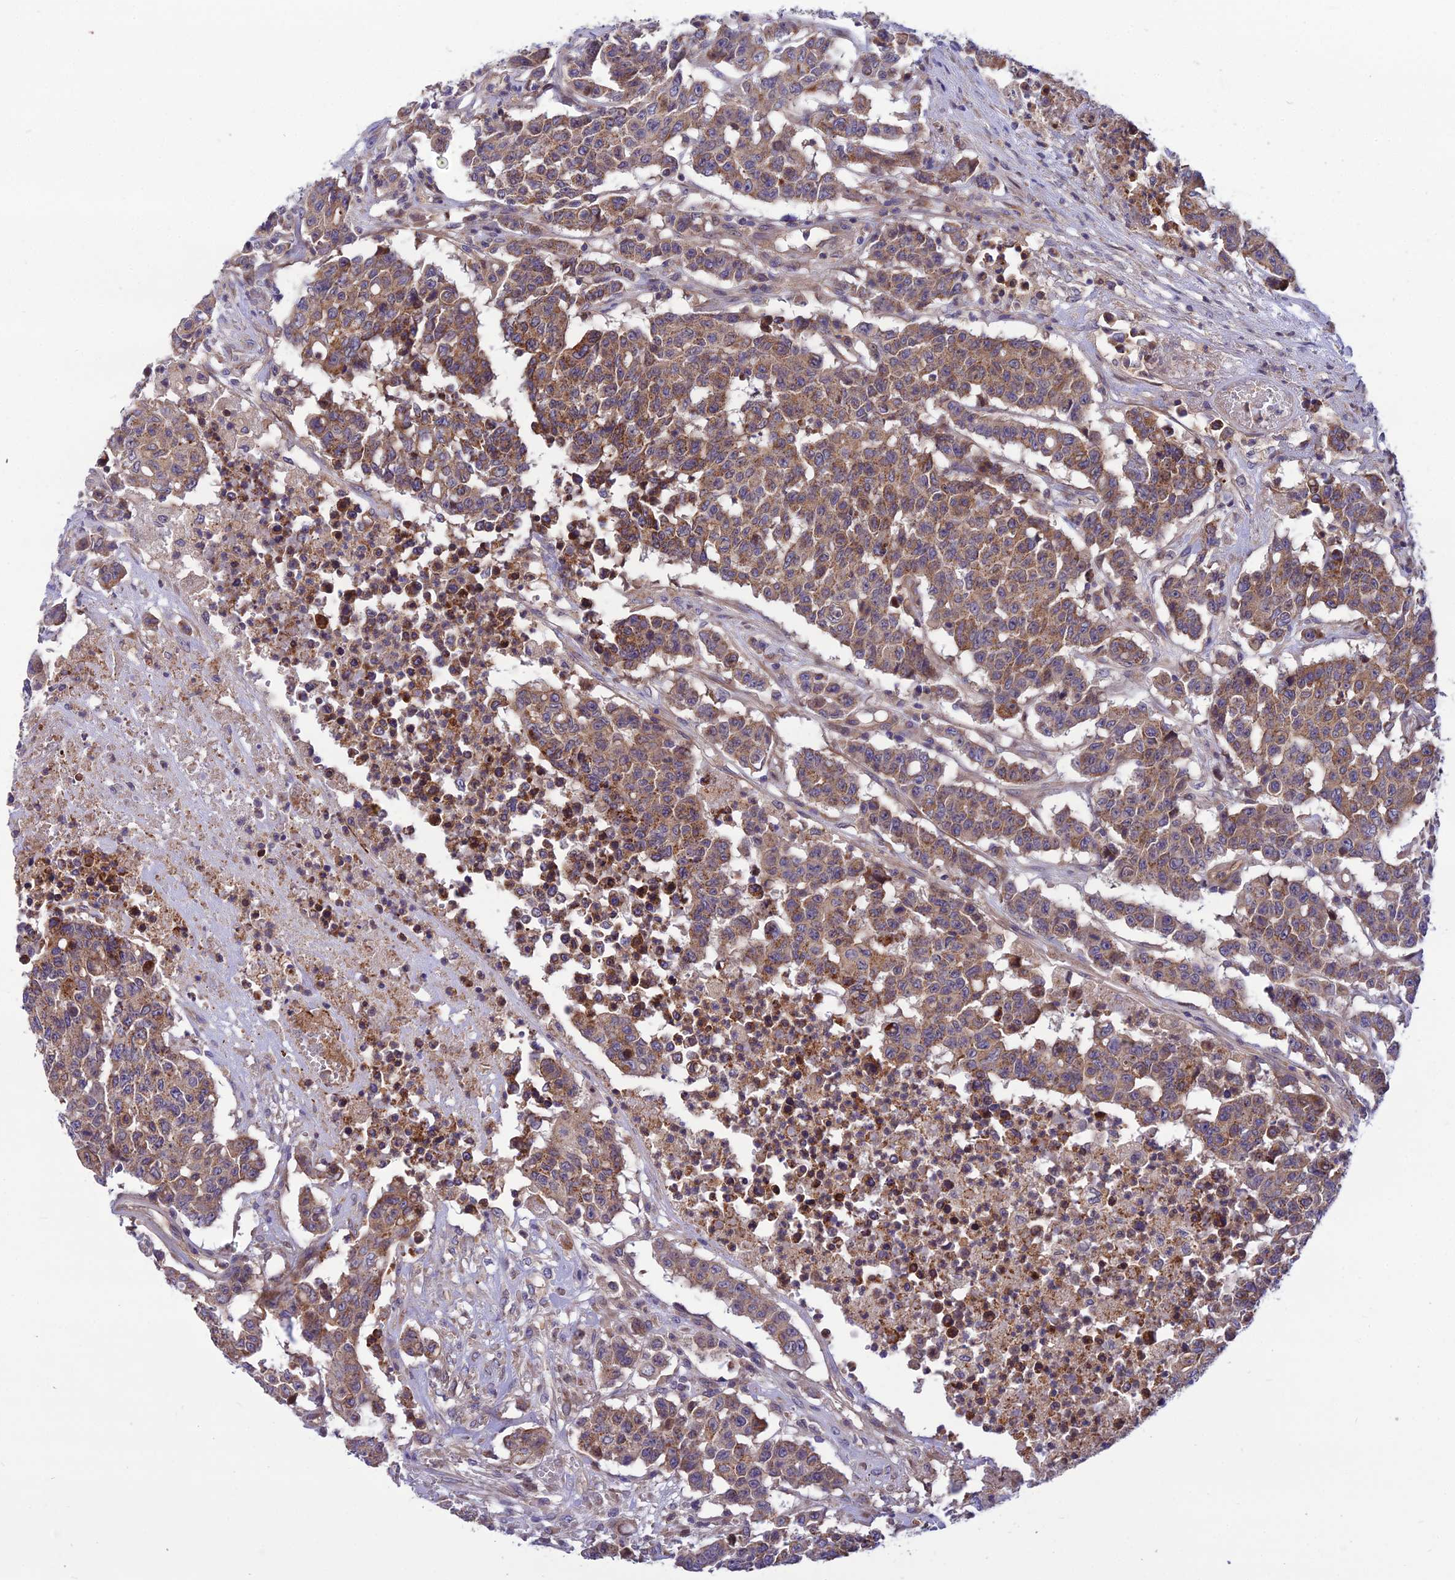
{"staining": {"intensity": "strong", "quantity": ">75%", "location": "cytoplasmic/membranous"}, "tissue": "colorectal cancer", "cell_type": "Tumor cells", "image_type": "cancer", "snomed": [{"axis": "morphology", "description": "Adenocarcinoma, NOS"}, {"axis": "topography", "description": "Colon"}], "caption": "Tumor cells display high levels of strong cytoplasmic/membranous staining in about >75% of cells in human colorectal adenocarcinoma.", "gene": "TRIM43B", "patient": {"sex": "male", "age": 51}}